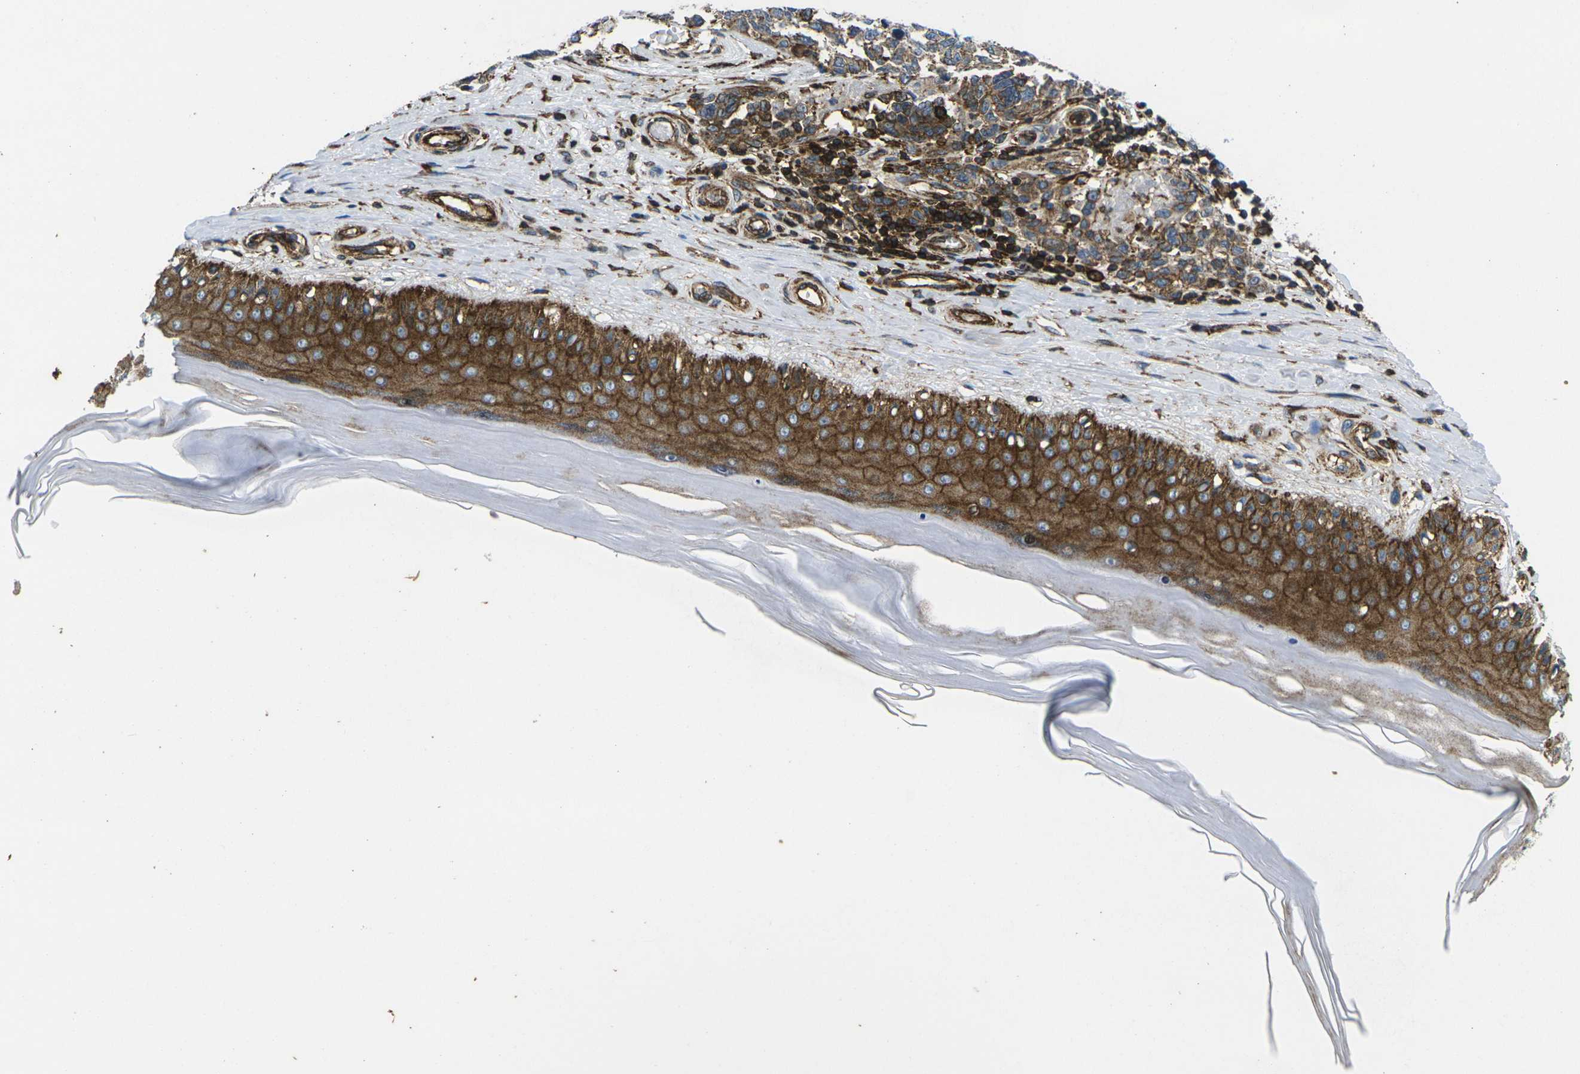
{"staining": {"intensity": "moderate", "quantity": ">75%", "location": "cytoplasmic/membranous"}, "tissue": "melanoma", "cell_type": "Tumor cells", "image_type": "cancer", "snomed": [{"axis": "morphology", "description": "Malignant melanoma, NOS"}, {"axis": "topography", "description": "Skin"}], "caption": "Immunohistochemistry (DAB (3,3'-diaminobenzidine)) staining of malignant melanoma reveals moderate cytoplasmic/membranous protein staining in about >75% of tumor cells.", "gene": "IQGAP1", "patient": {"sex": "female", "age": 64}}